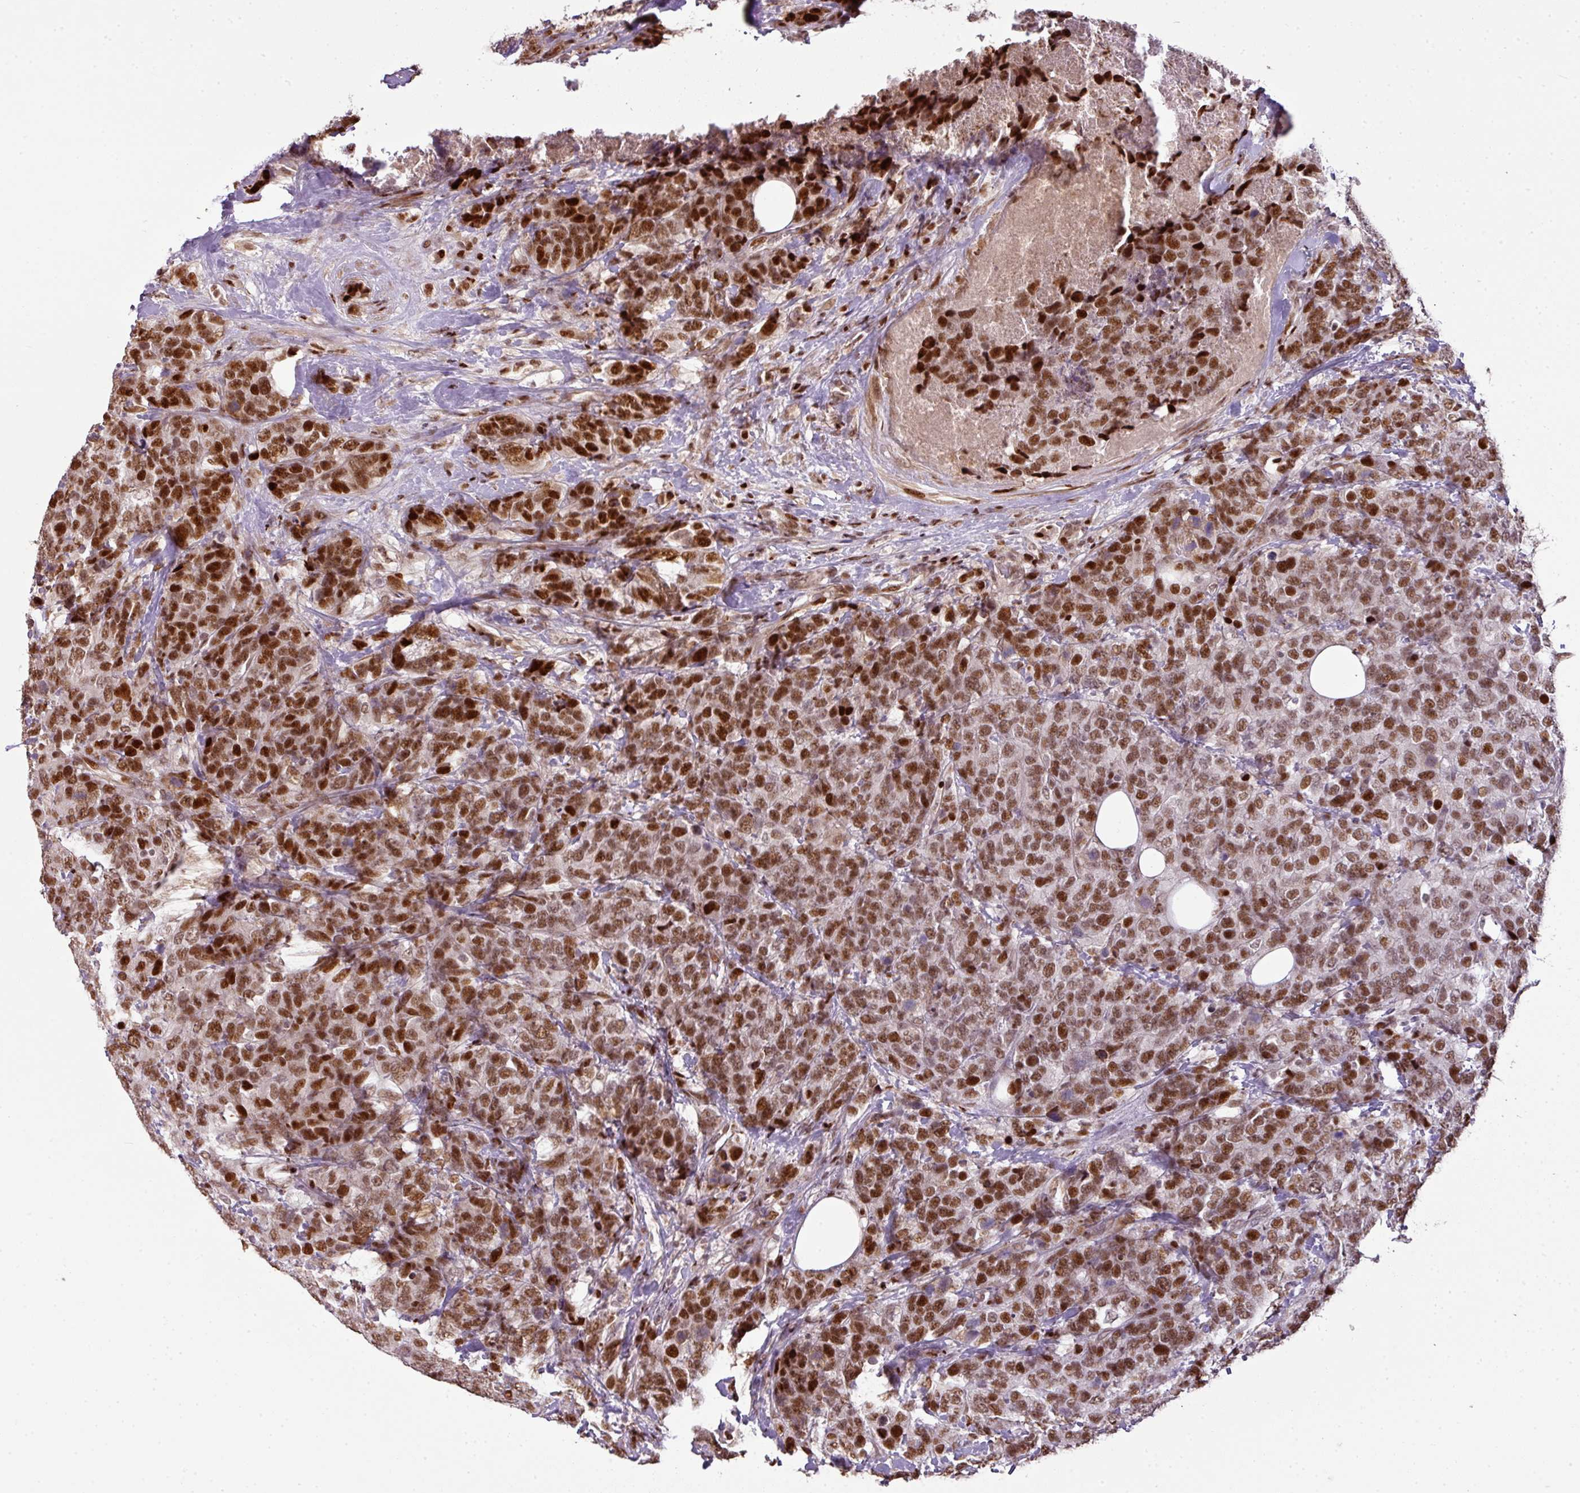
{"staining": {"intensity": "strong", "quantity": ">75%", "location": "nuclear"}, "tissue": "breast cancer", "cell_type": "Tumor cells", "image_type": "cancer", "snomed": [{"axis": "morphology", "description": "Lobular carcinoma"}, {"axis": "topography", "description": "Breast"}], "caption": "Strong nuclear staining for a protein is appreciated in approximately >75% of tumor cells of breast cancer (lobular carcinoma) using IHC.", "gene": "MYSM1", "patient": {"sex": "female", "age": 59}}